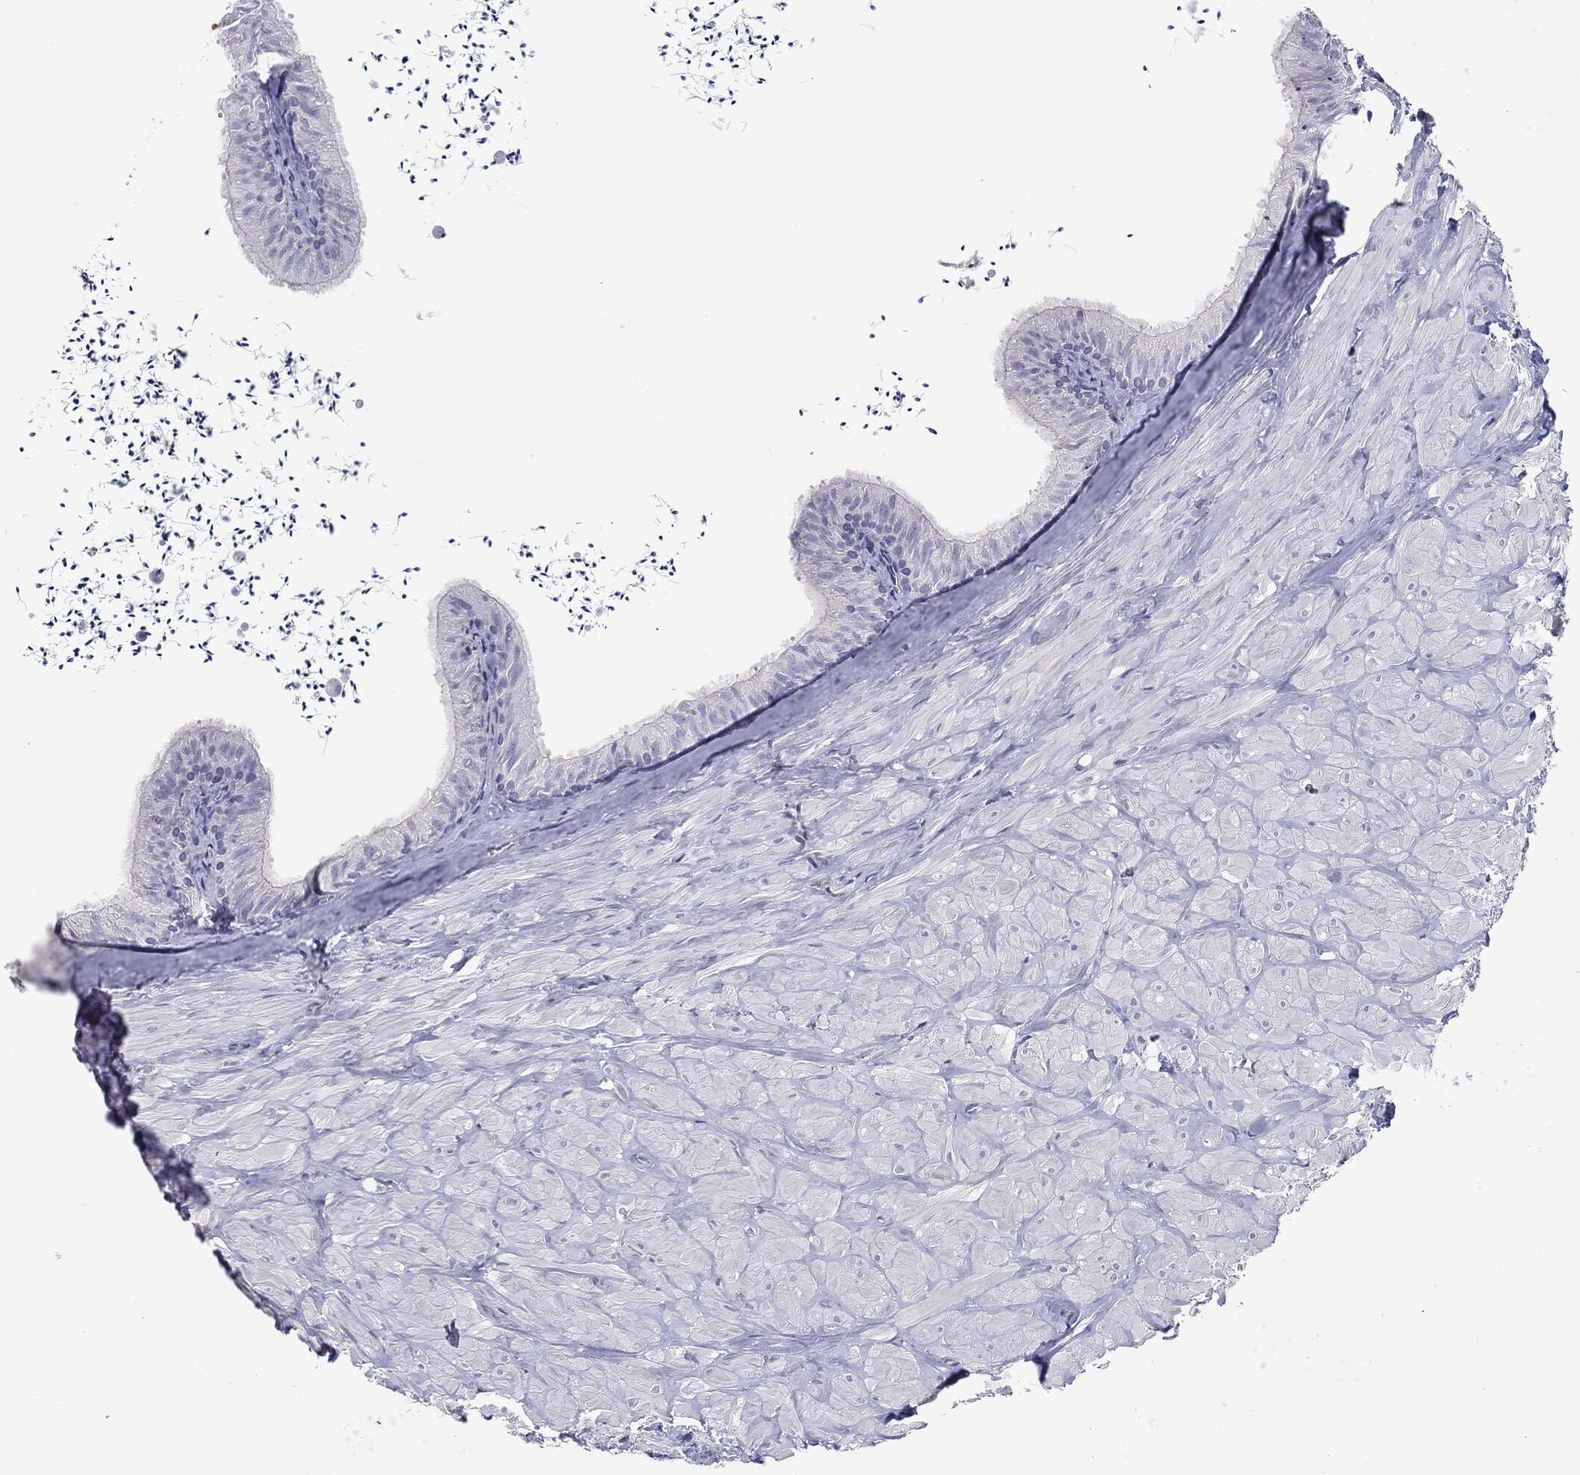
{"staining": {"intensity": "negative", "quantity": "none", "location": "none"}, "tissue": "epididymis", "cell_type": "Glandular cells", "image_type": "normal", "snomed": [{"axis": "morphology", "description": "Normal tissue, NOS"}, {"axis": "topography", "description": "Epididymis"}], "caption": "Histopathology image shows no protein staining in glandular cells of unremarkable epididymis.", "gene": "SERPINB4", "patient": {"sex": "male", "age": 32}}